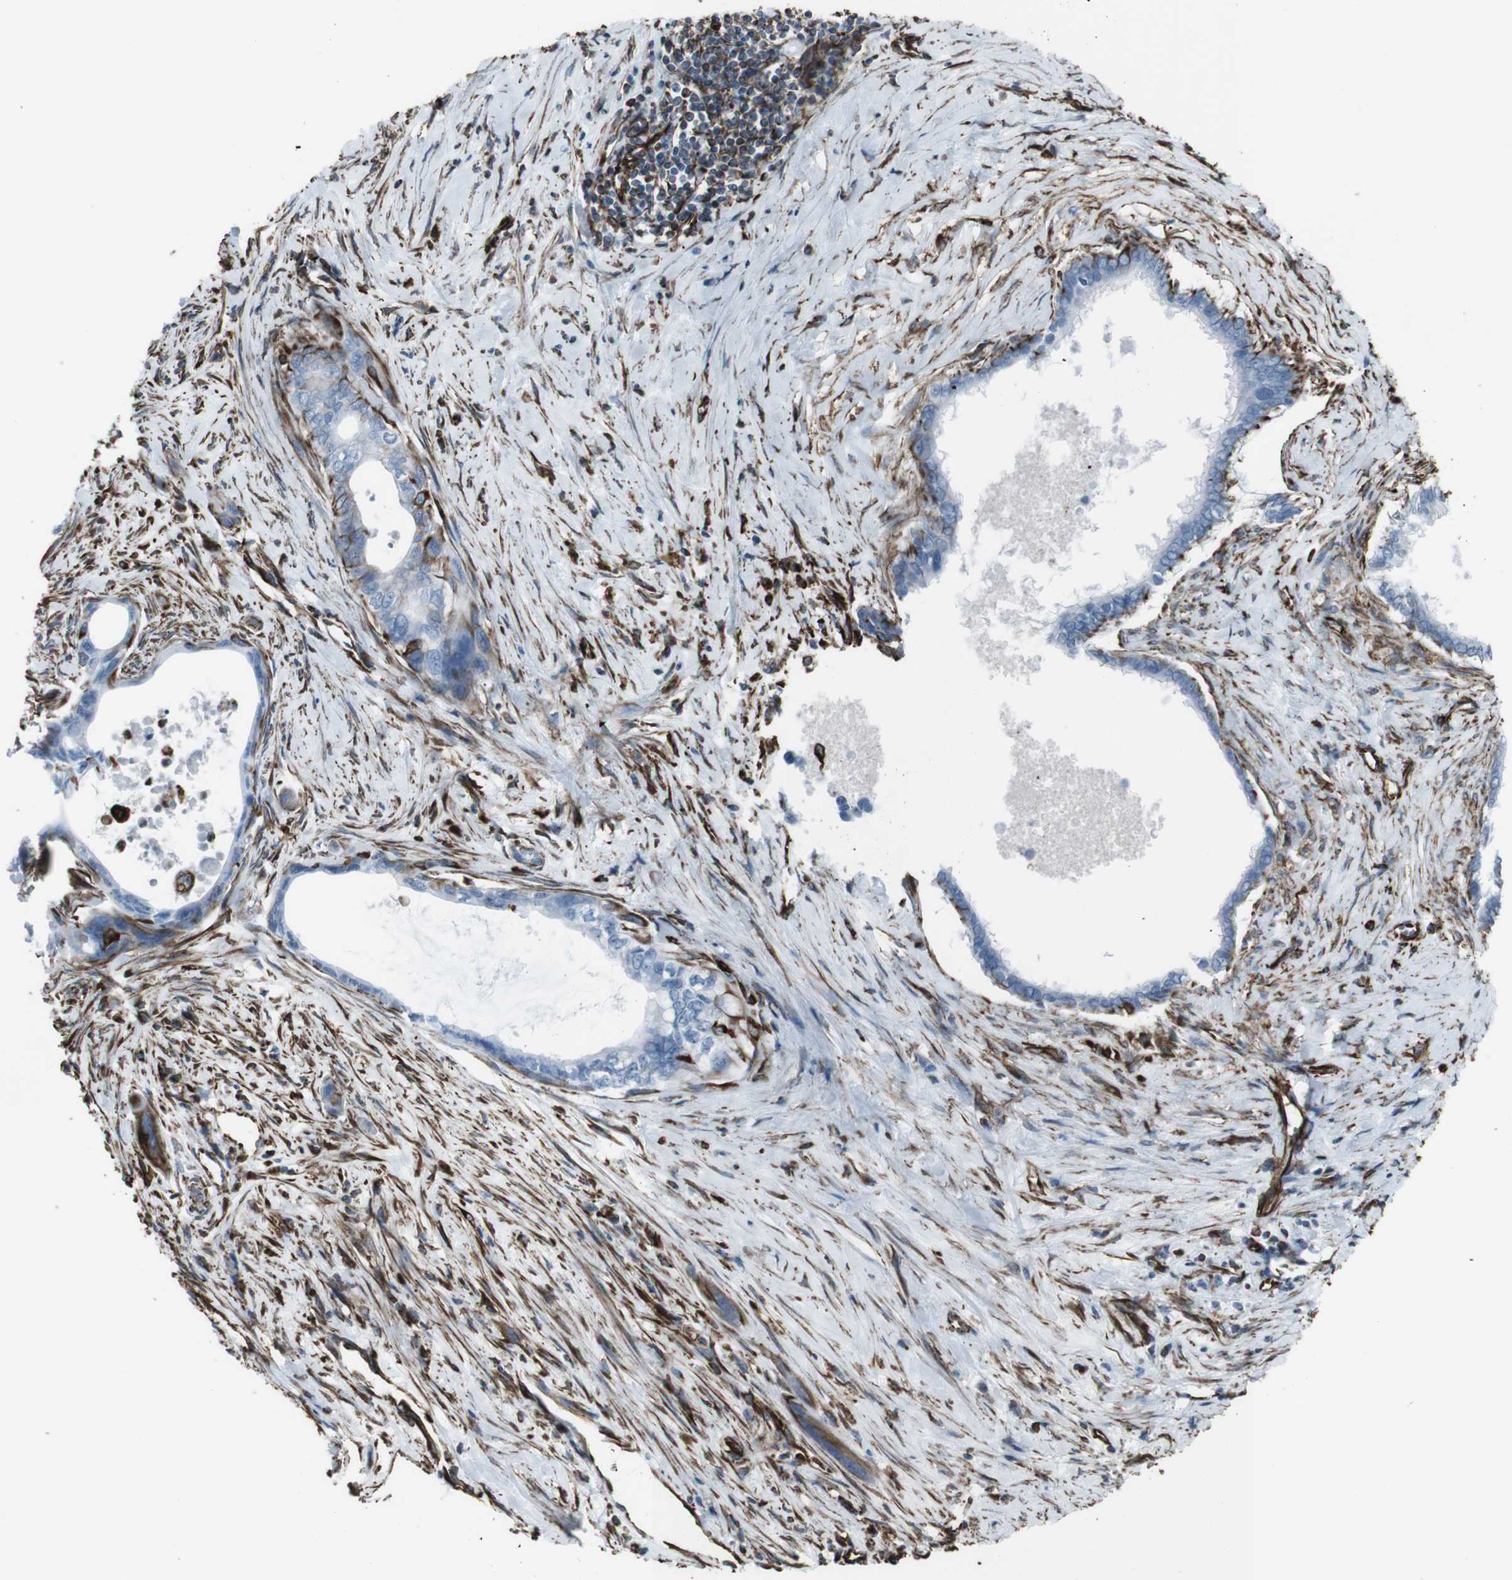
{"staining": {"intensity": "strong", "quantity": "<25%", "location": "cytoplasmic/membranous"}, "tissue": "pancreatic cancer", "cell_type": "Tumor cells", "image_type": "cancer", "snomed": [{"axis": "morphology", "description": "Adenocarcinoma, NOS"}, {"axis": "topography", "description": "Pancreas"}], "caption": "Immunohistochemistry (IHC) micrograph of human adenocarcinoma (pancreatic) stained for a protein (brown), which exhibits medium levels of strong cytoplasmic/membranous expression in about <25% of tumor cells.", "gene": "ZDHHC6", "patient": {"sex": "male", "age": 73}}